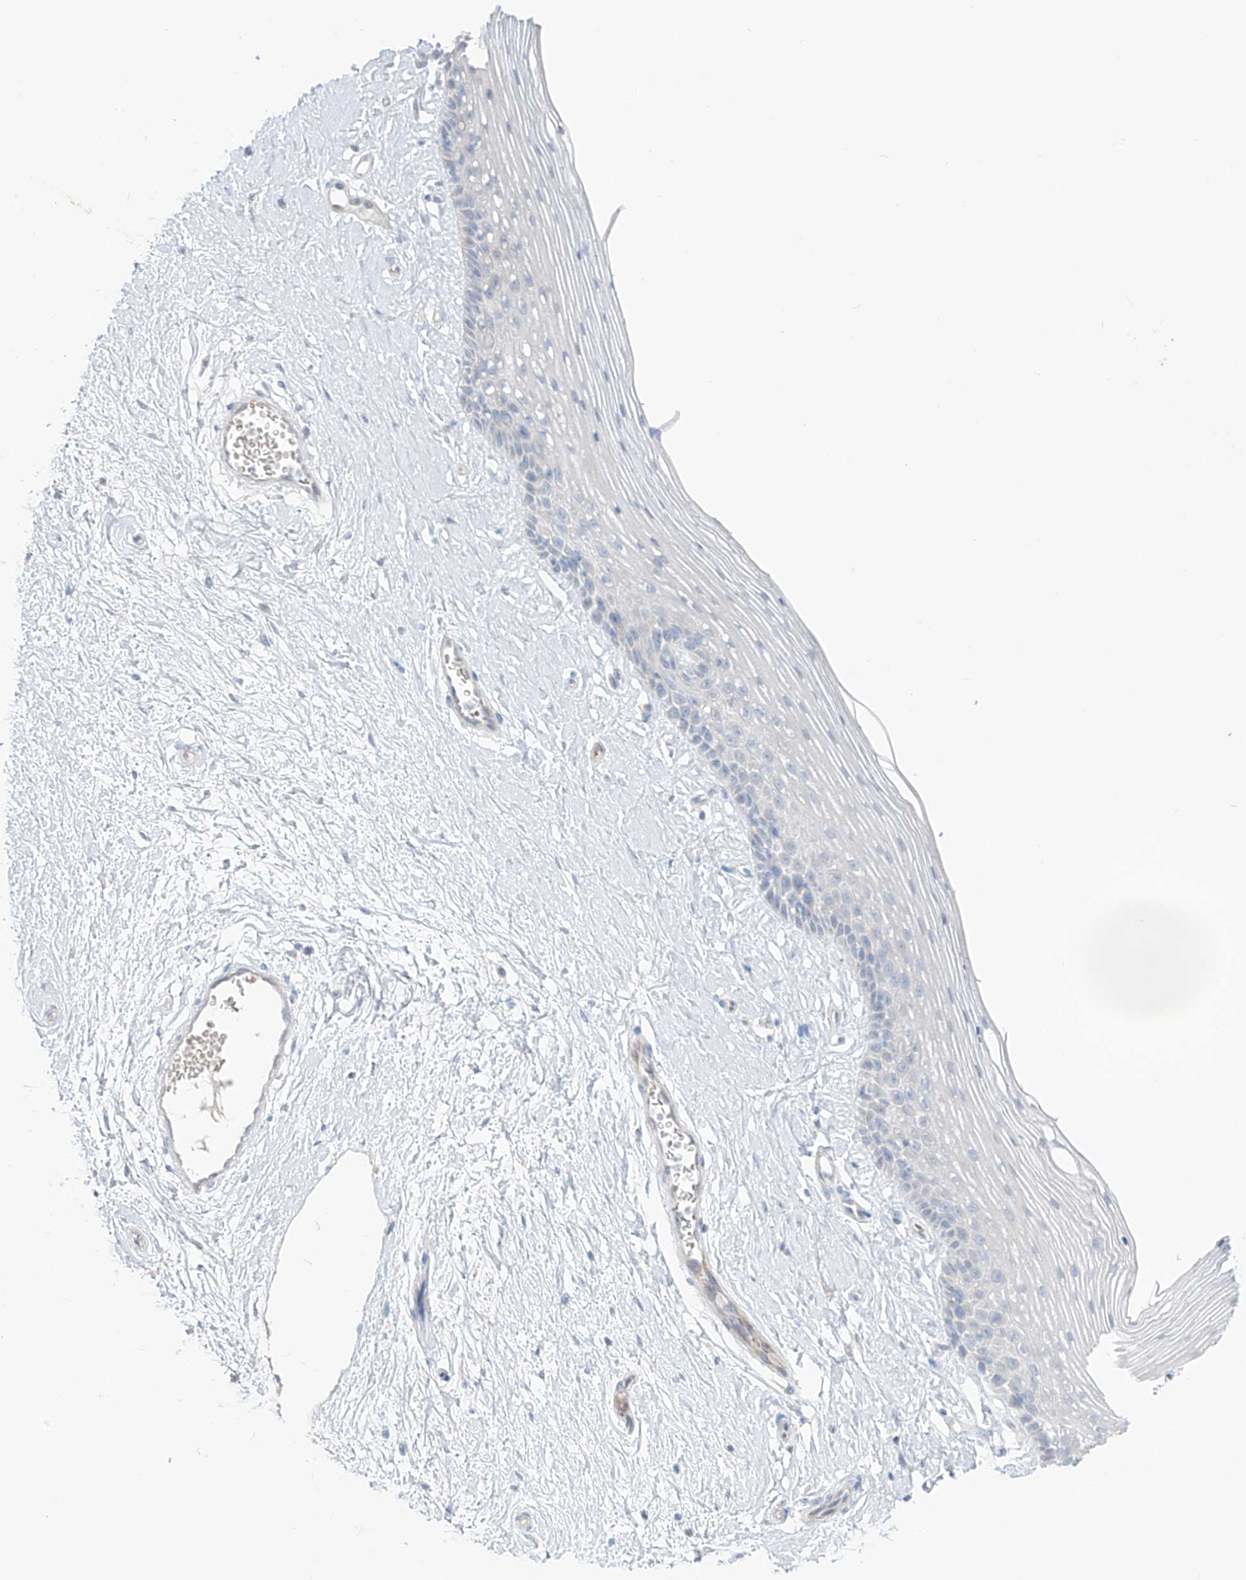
{"staining": {"intensity": "negative", "quantity": "none", "location": "none"}, "tissue": "vagina", "cell_type": "Squamous epithelial cells", "image_type": "normal", "snomed": [{"axis": "morphology", "description": "Normal tissue, NOS"}, {"axis": "topography", "description": "Vagina"}], "caption": "Immunohistochemistry photomicrograph of benign vagina stained for a protein (brown), which reveals no staining in squamous epithelial cells.", "gene": "ASPRV1", "patient": {"sex": "female", "age": 46}}